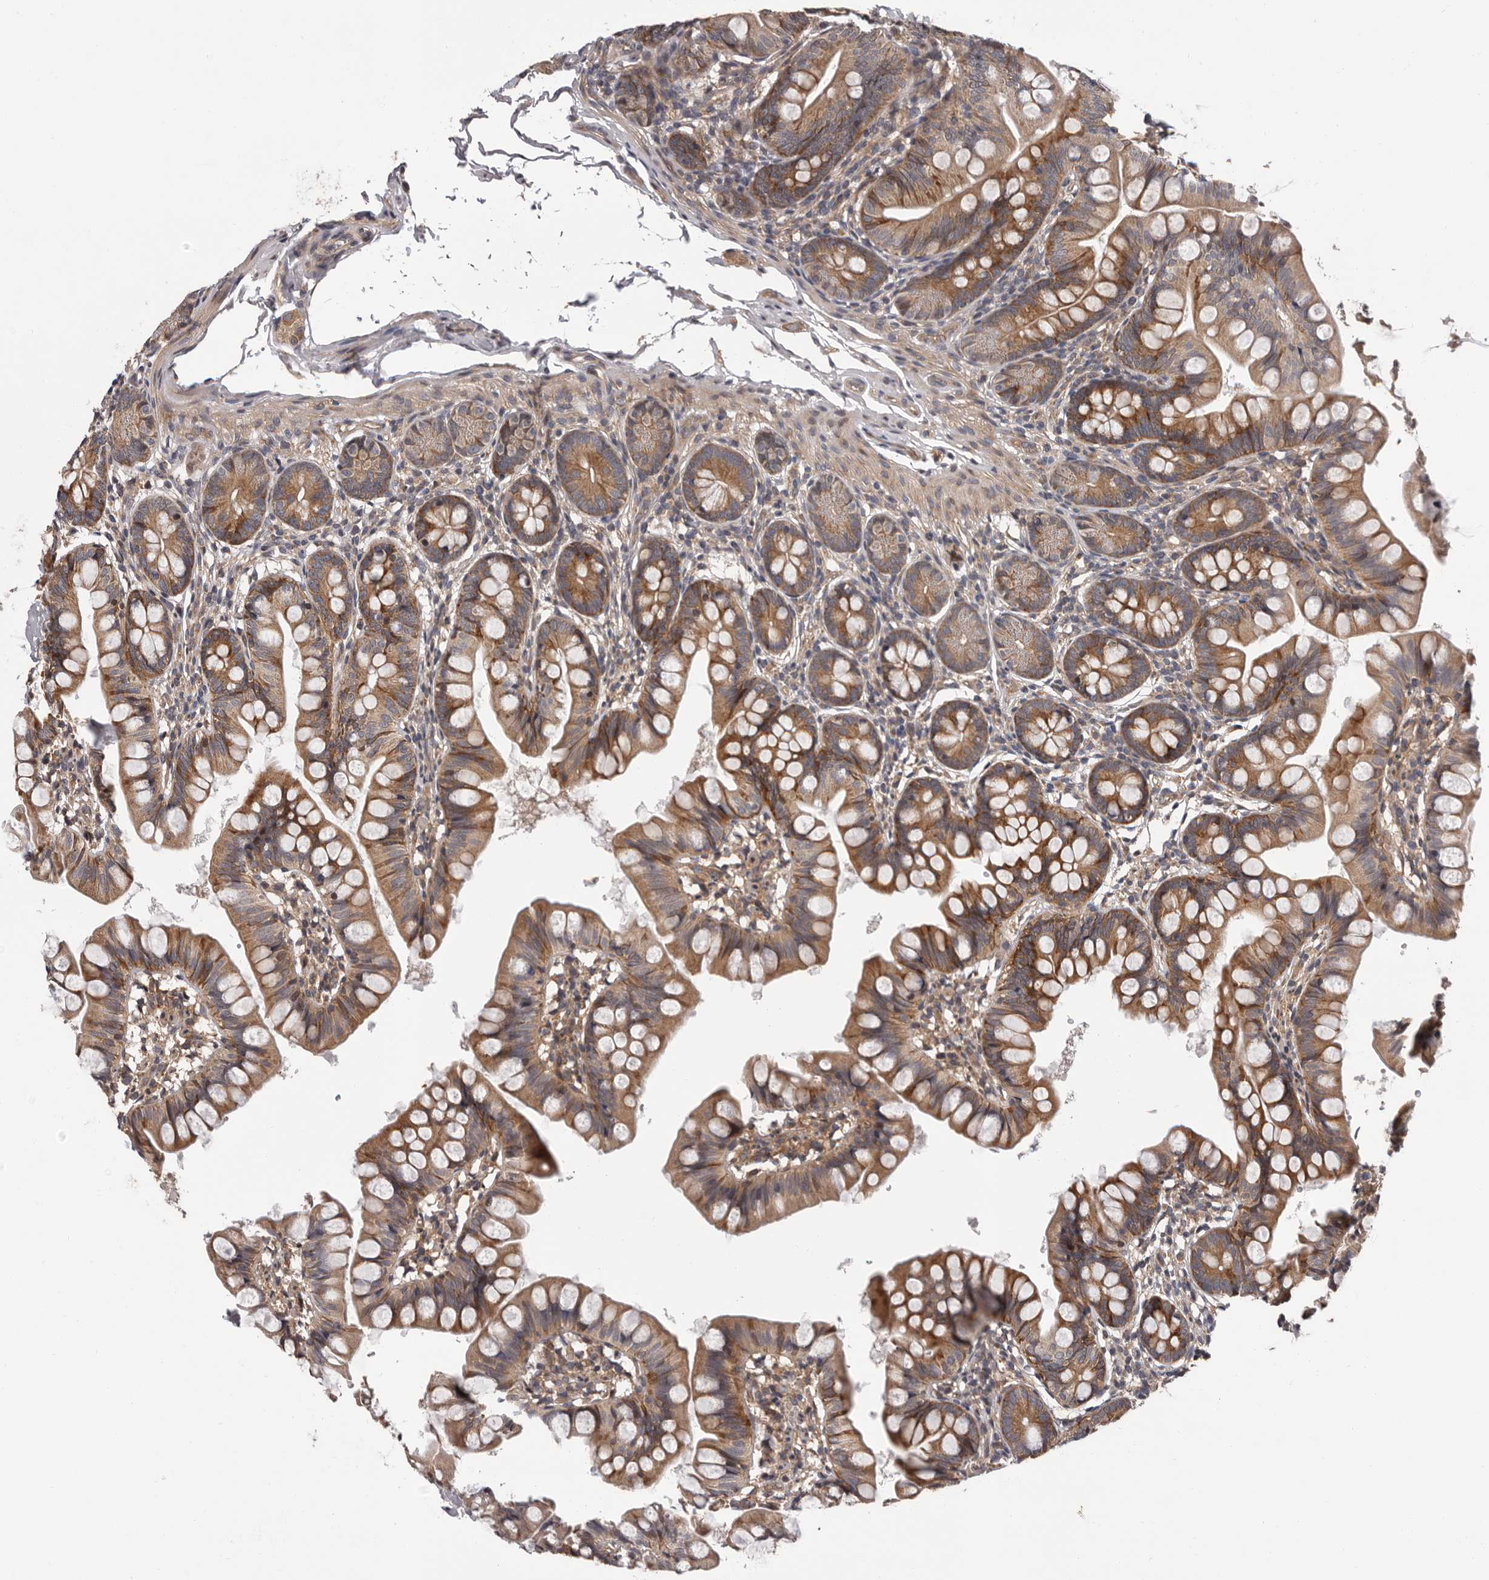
{"staining": {"intensity": "moderate", "quantity": ">75%", "location": "cytoplasmic/membranous"}, "tissue": "small intestine", "cell_type": "Glandular cells", "image_type": "normal", "snomed": [{"axis": "morphology", "description": "Normal tissue, NOS"}, {"axis": "topography", "description": "Small intestine"}], "caption": "Immunohistochemistry (IHC) staining of normal small intestine, which exhibits medium levels of moderate cytoplasmic/membranous staining in about >75% of glandular cells indicating moderate cytoplasmic/membranous protein positivity. The staining was performed using DAB (brown) for protein detection and nuclei were counterstained in hematoxylin (blue).", "gene": "VPS37A", "patient": {"sex": "male", "age": 7}}